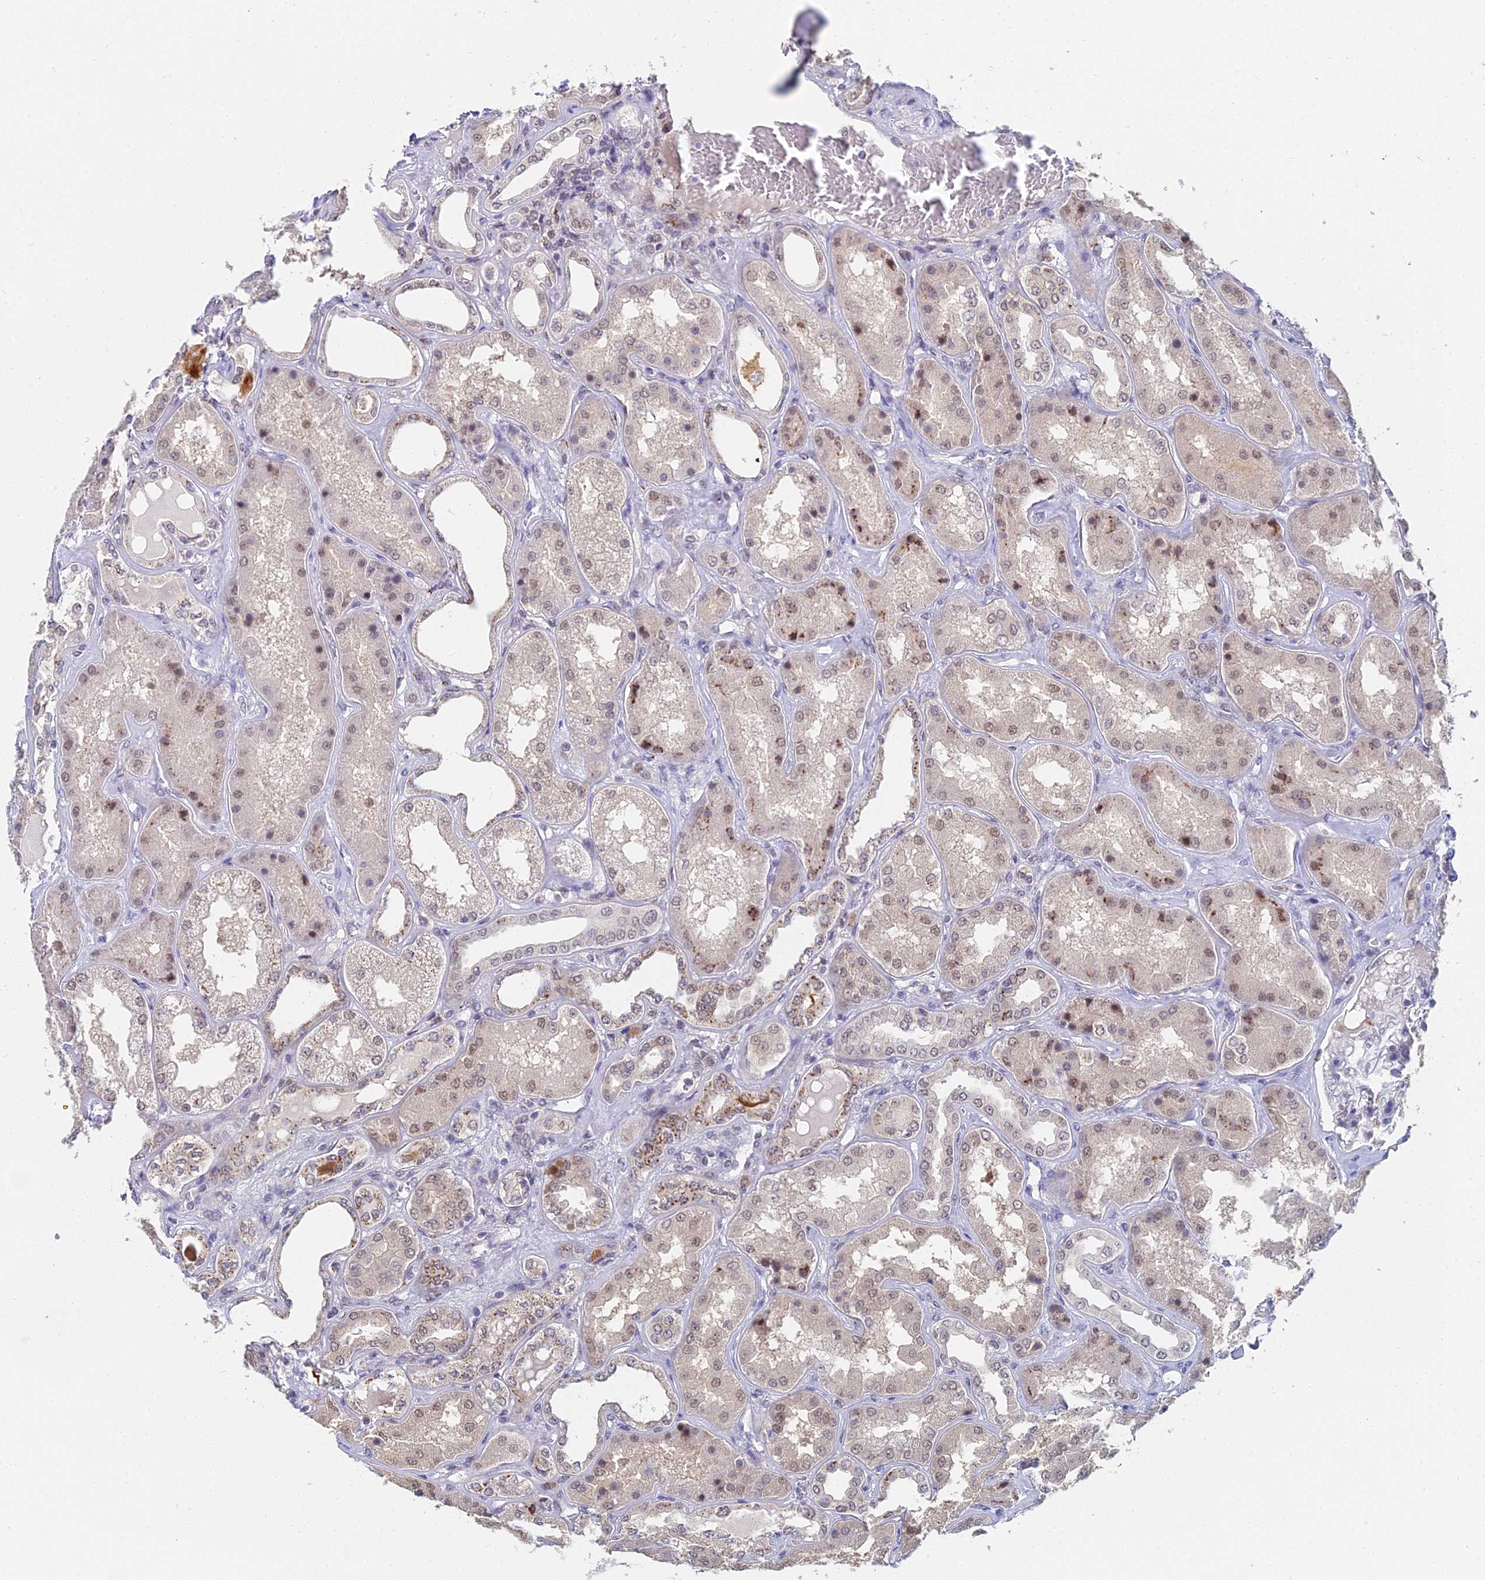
{"staining": {"intensity": "moderate", "quantity": "<25%", "location": "nuclear"}, "tissue": "kidney", "cell_type": "Cells in glomeruli", "image_type": "normal", "snomed": [{"axis": "morphology", "description": "Normal tissue, NOS"}, {"axis": "topography", "description": "Kidney"}], "caption": "Immunohistochemistry micrograph of benign kidney stained for a protein (brown), which displays low levels of moderate nuclear expression in approximately <25% of cells in glomeruli.", "gene": "THOC3", "patient": {"sex": "female", "age": 56}}